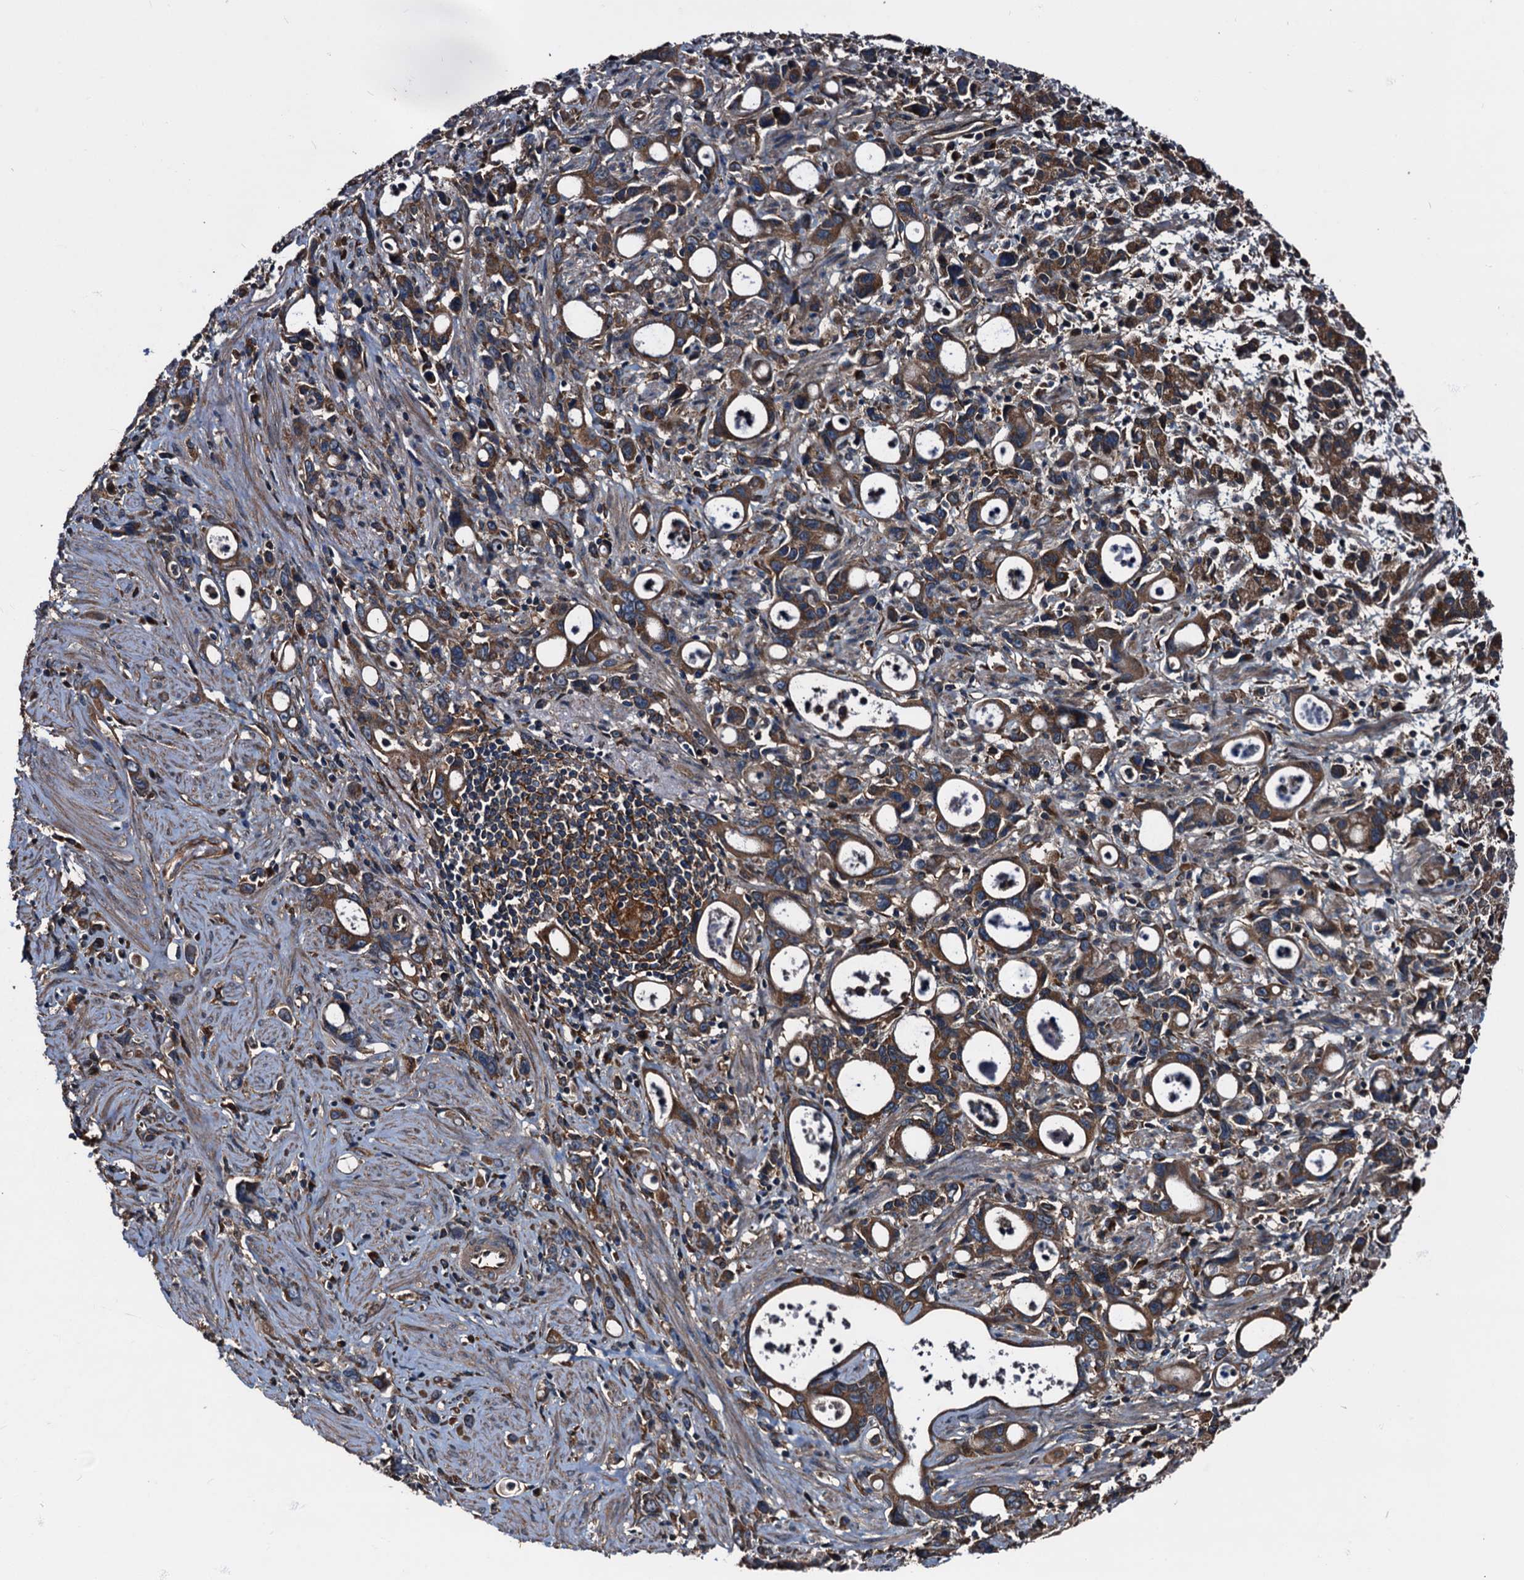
{"staining": {"intensity": "moderate", "quantity": ">75%", "location": "cytoplasmic/membranous"}, "tissue": "stomach cancer", "cell_type": "Tumor cells", "image_type": "cancer", "snomed": [{"axis": "morphology", "description": "Adenocarcinoma, NOS"}, {"axis": "topography", "description": "Stomach, lower"}], "caption": "Immunohistochemical staining of human adenocarcinoma (stomach) displays medium levels of moderate cytoplasmic/membranous staining in about >75% of tumor cells.", "gene": "PEX5", "patient": {"sex": "female", "age": 43}}